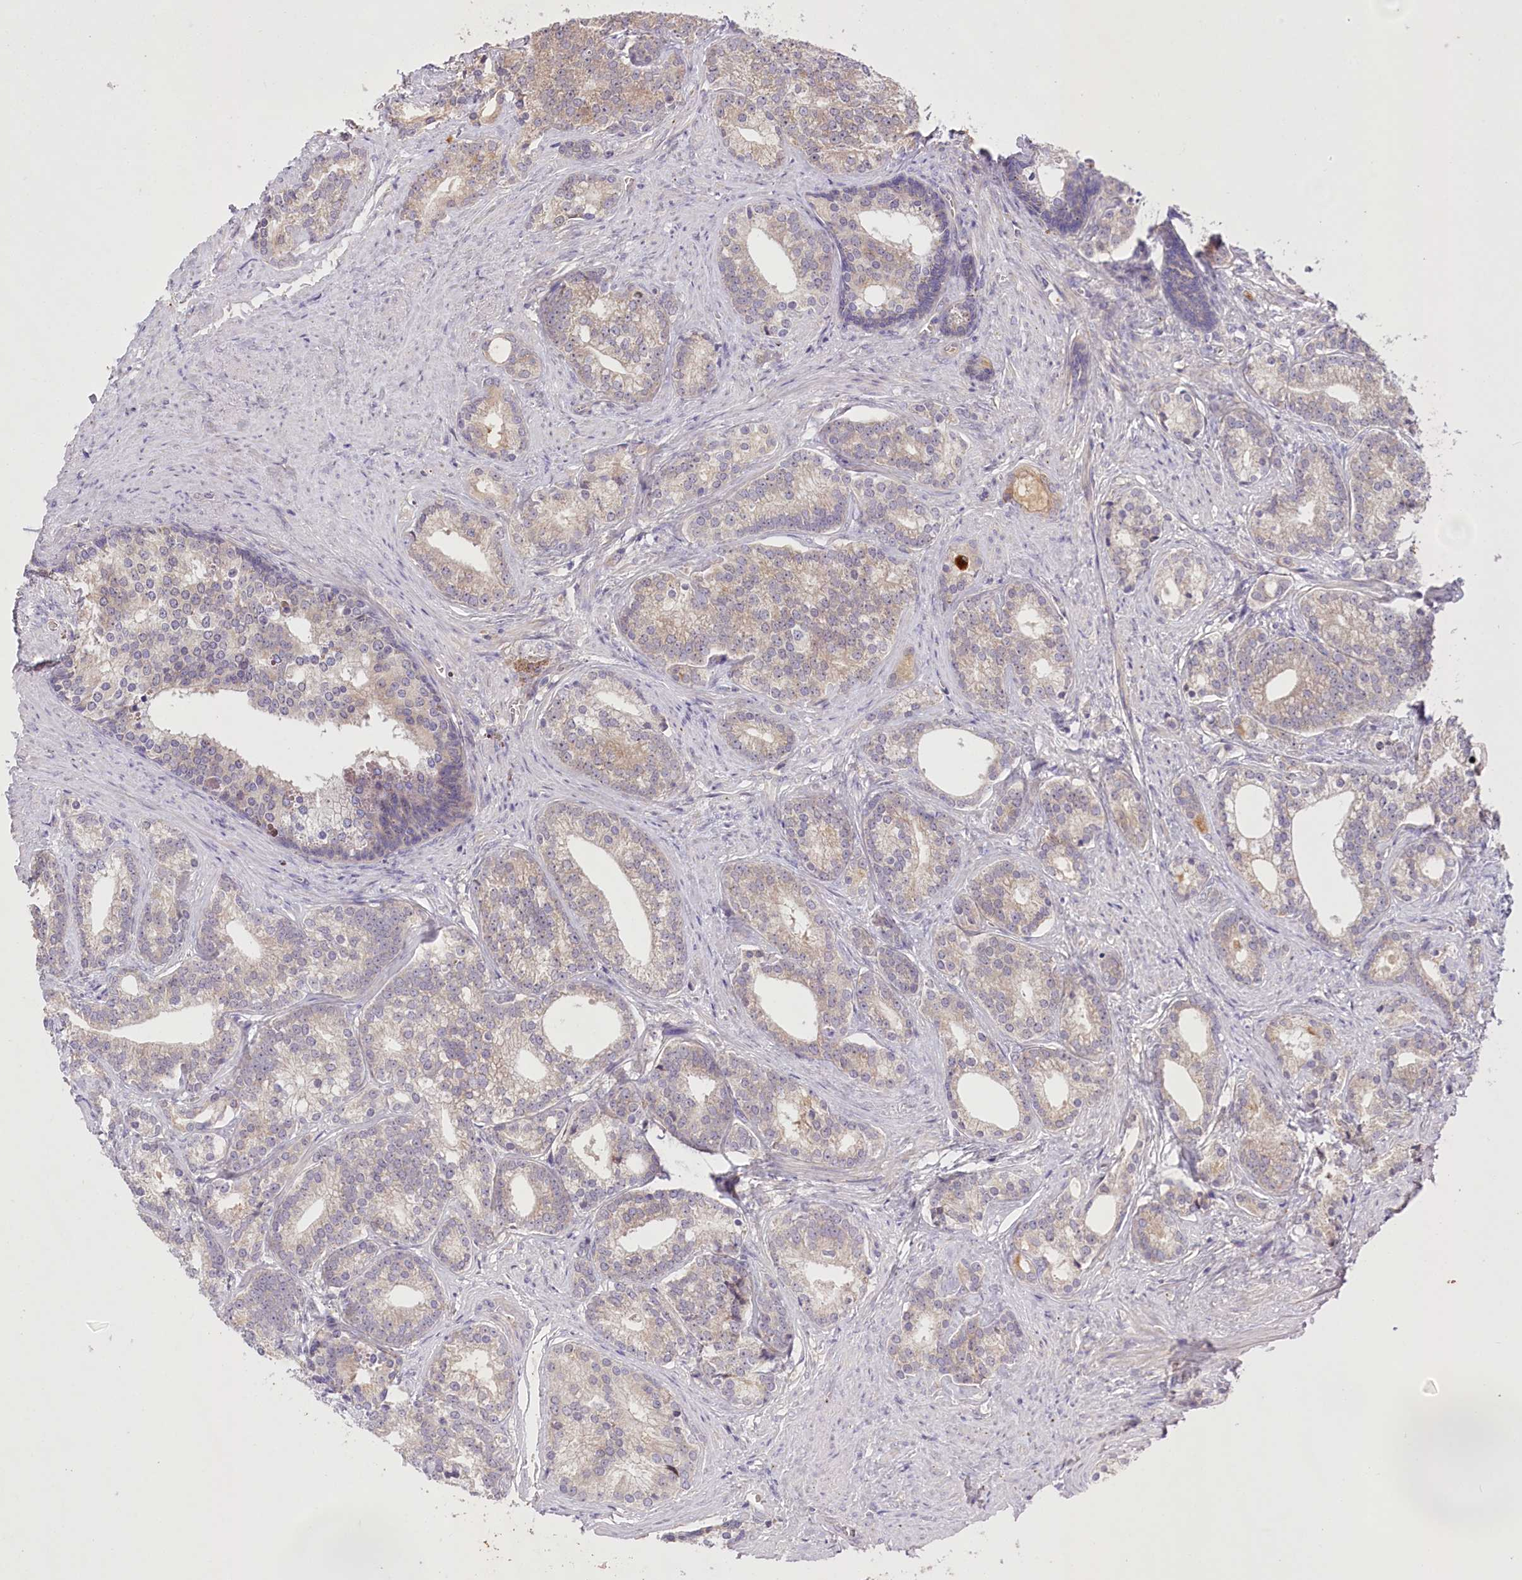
{"staining": {"intensity": "weak", "quantity": "25%-75%", "location": "cytoplasmic/membranous"}, "tissue": "prostate cancer", "cell_type": "Tumor cells", "image_type": "cancer", "snomed": [{"axis": "morphology", "description": "Adenocarcinoma, Low grade"}, {"axis": "topography", "description": "Prostate"}], "caption": "Protein staining displays weak cytoplasmic/membranous expression in about 25%-75% of tumor cells in prostate cancer.", "gene": "PBLD", "patient": {"sex": "male", "age": 71}}